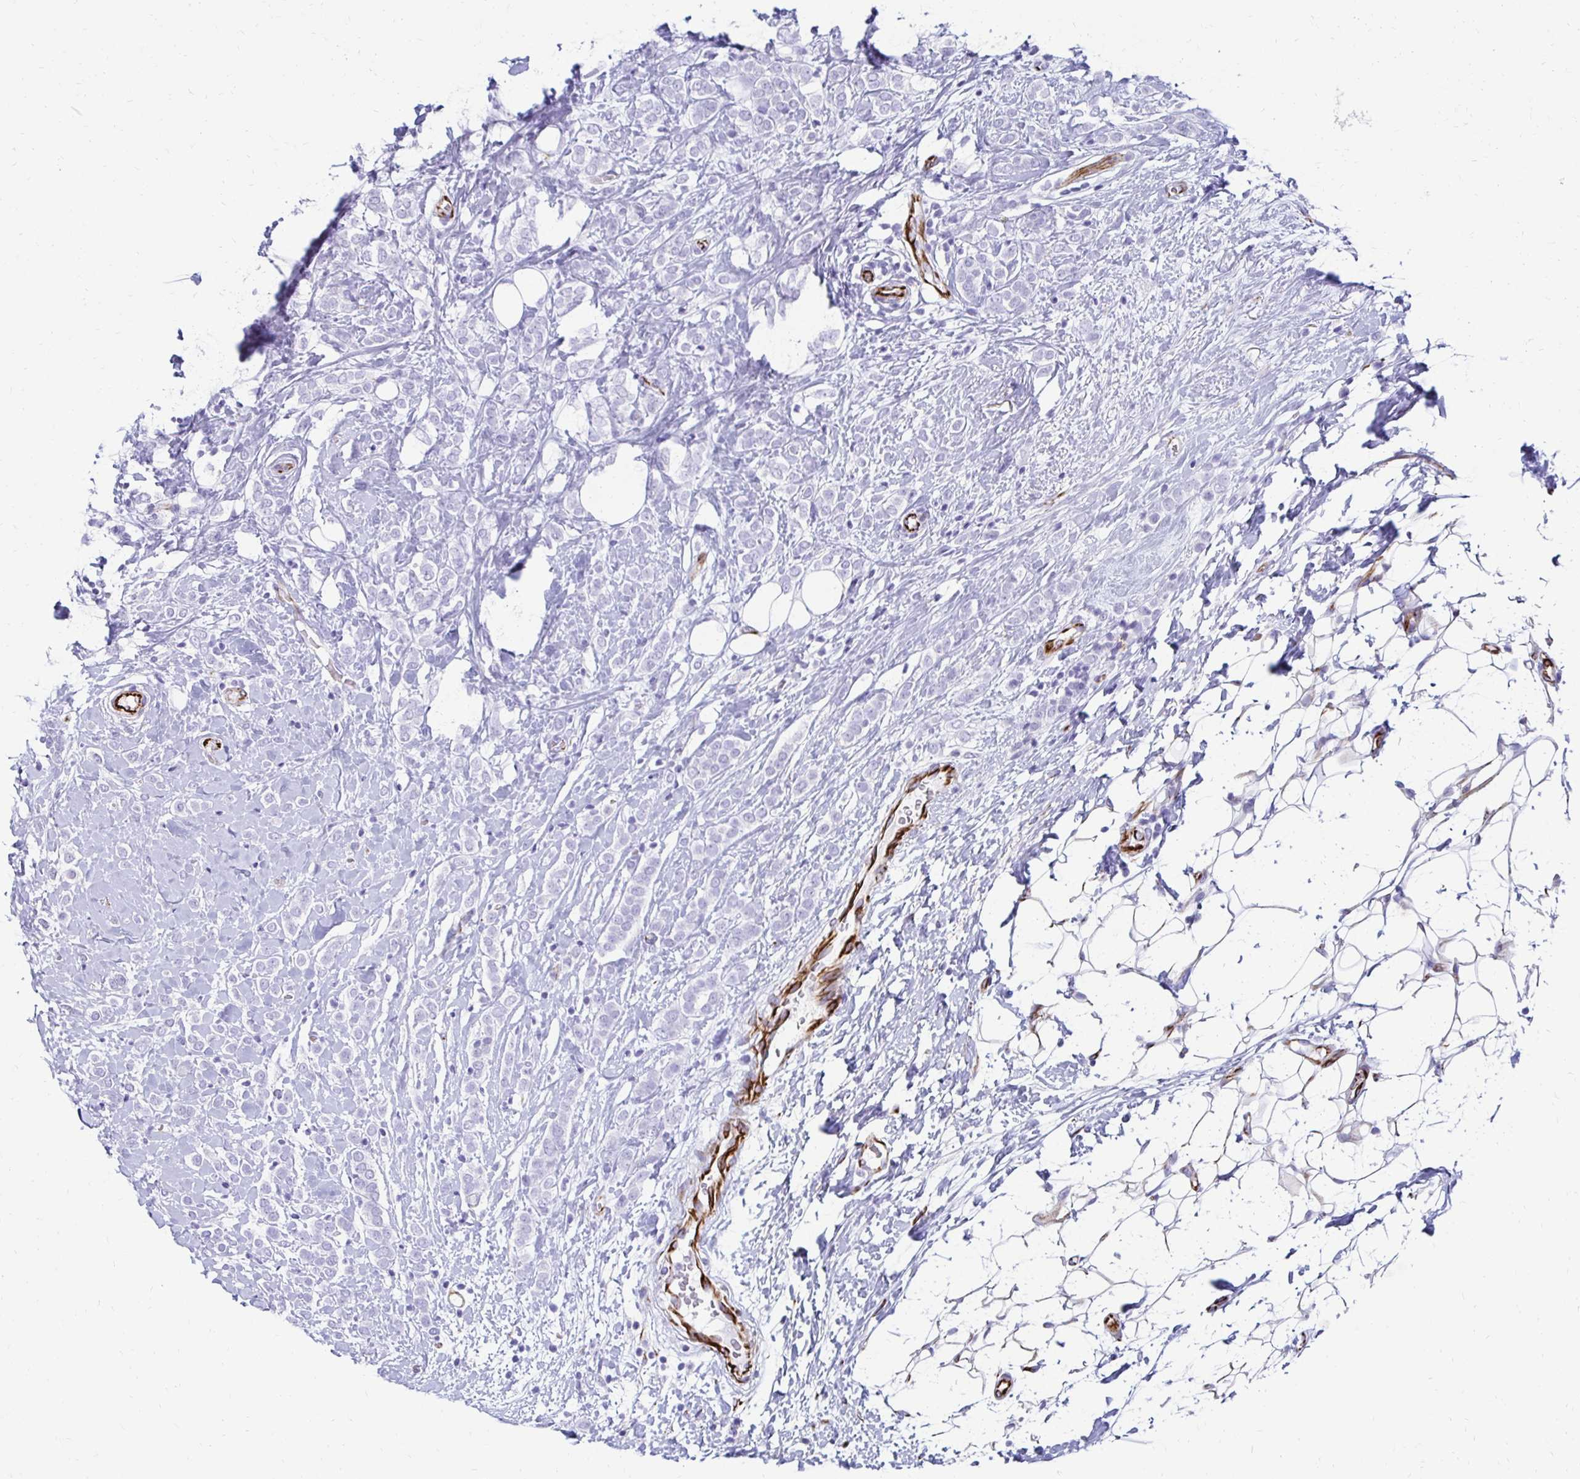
{"staining": {"intensity": "negative", "quantity": "none", "location": "none"}, "tissue": "breast cancer", "cell_type": "Tumor cells", "image_type": "cancer", "snomed": [{"axis": "morphology", "description": "Lobular carcinoma"}, {"axis": "topography", "description": "Breast"}], "caption": "Protein analysis of breast cancer shows no significant positivity in tumor cells.", "gene": "TMEM54", "patient": {"sex": "female", "age": 49}}